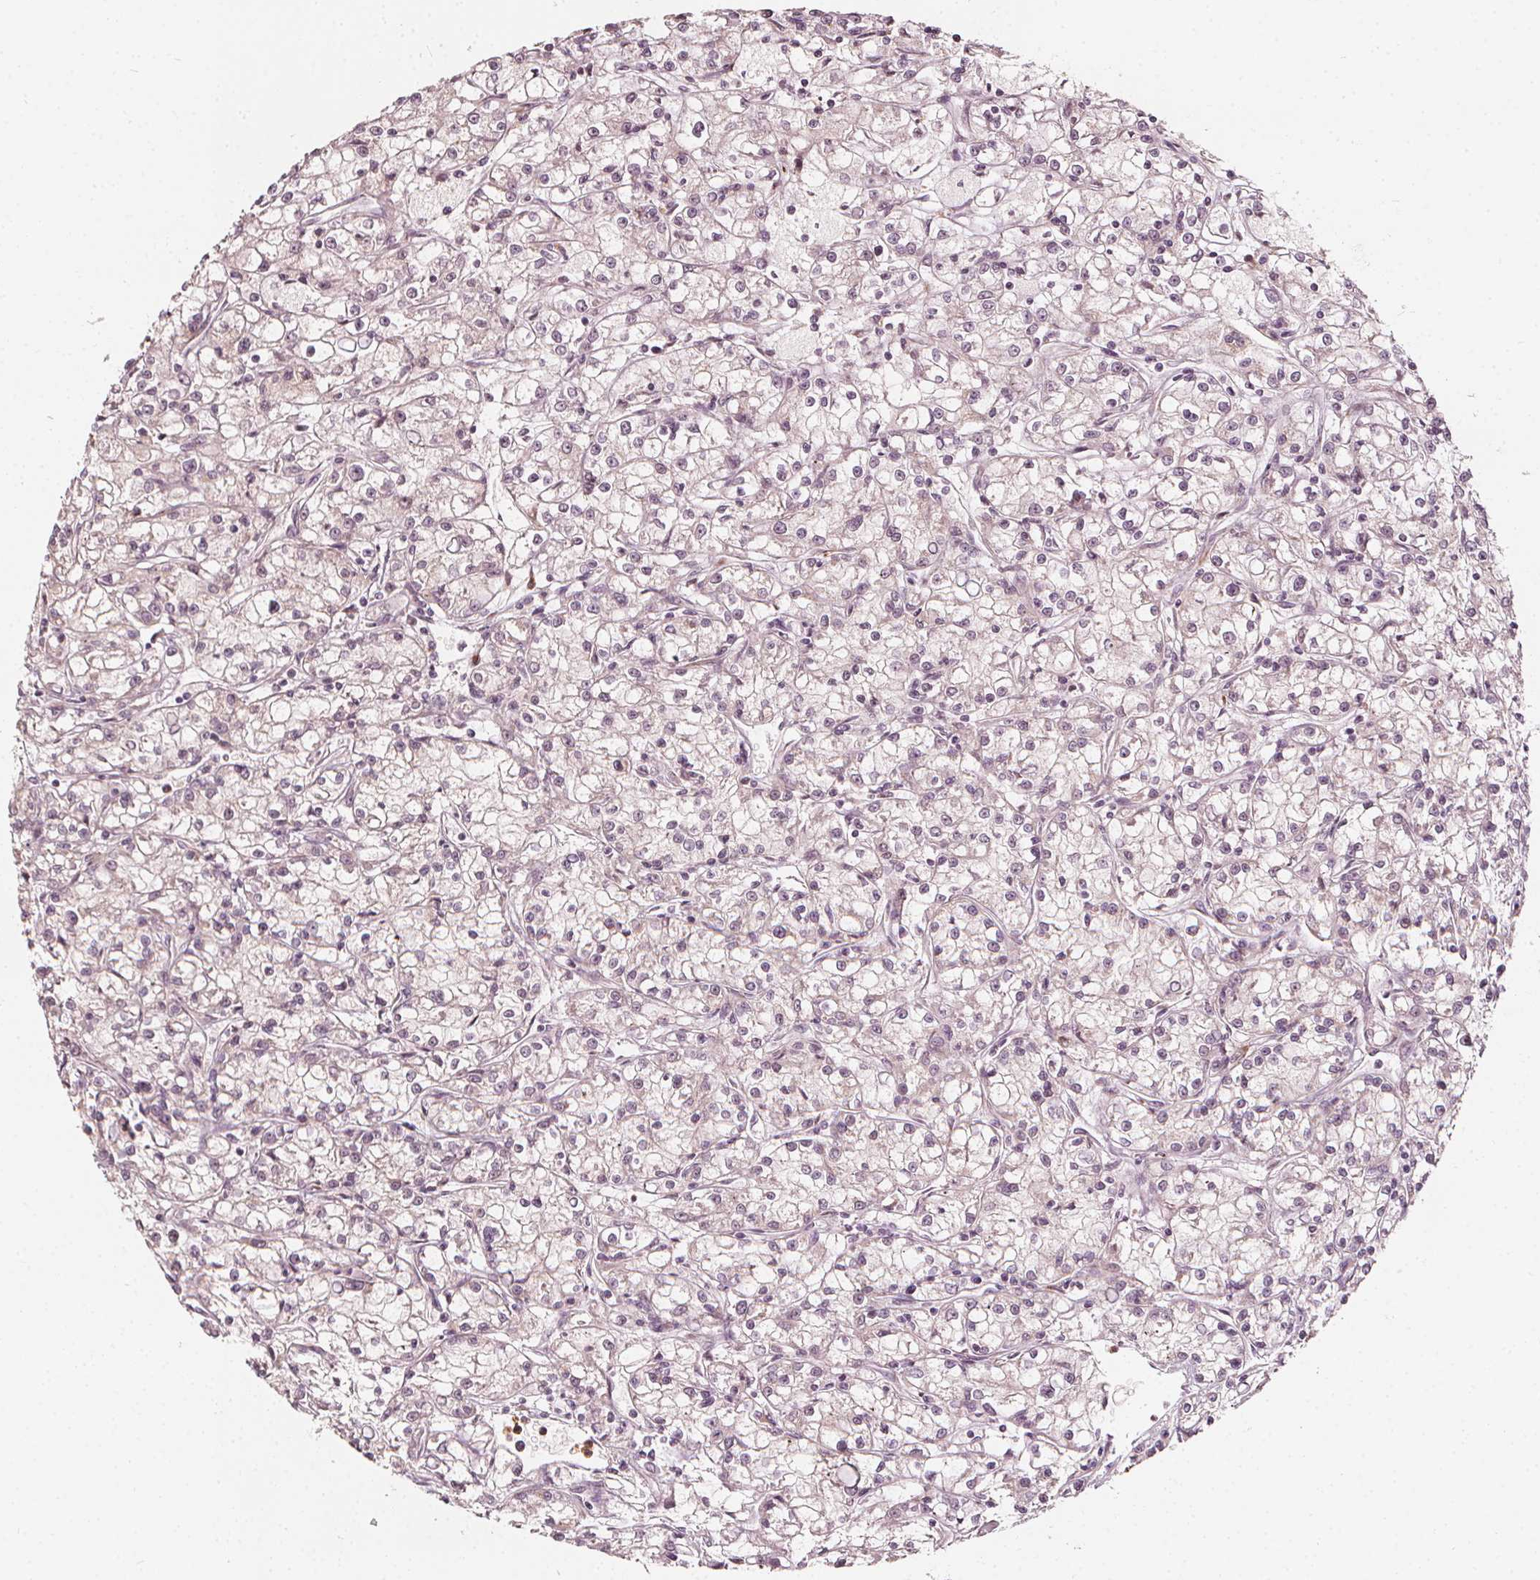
{"staining": {"intensity": "negative", "quantity": "none", "location": "none"}, "tissue": "renal cancer", "cell_type": "Tumor cells", "image_type": "cancer", "snomed": [{"axis": "morphology", "description": "Adenocarcinoma, NOS"}, {"axis": "topography", "description": "Kidney"}], "caption": "Photomicrograph shows no significant protein expression in tumor cells of renal cancer (adenocarcinoma).", "gene": "NPC1L1", "patient": {"sex": "female", "age": 59}}